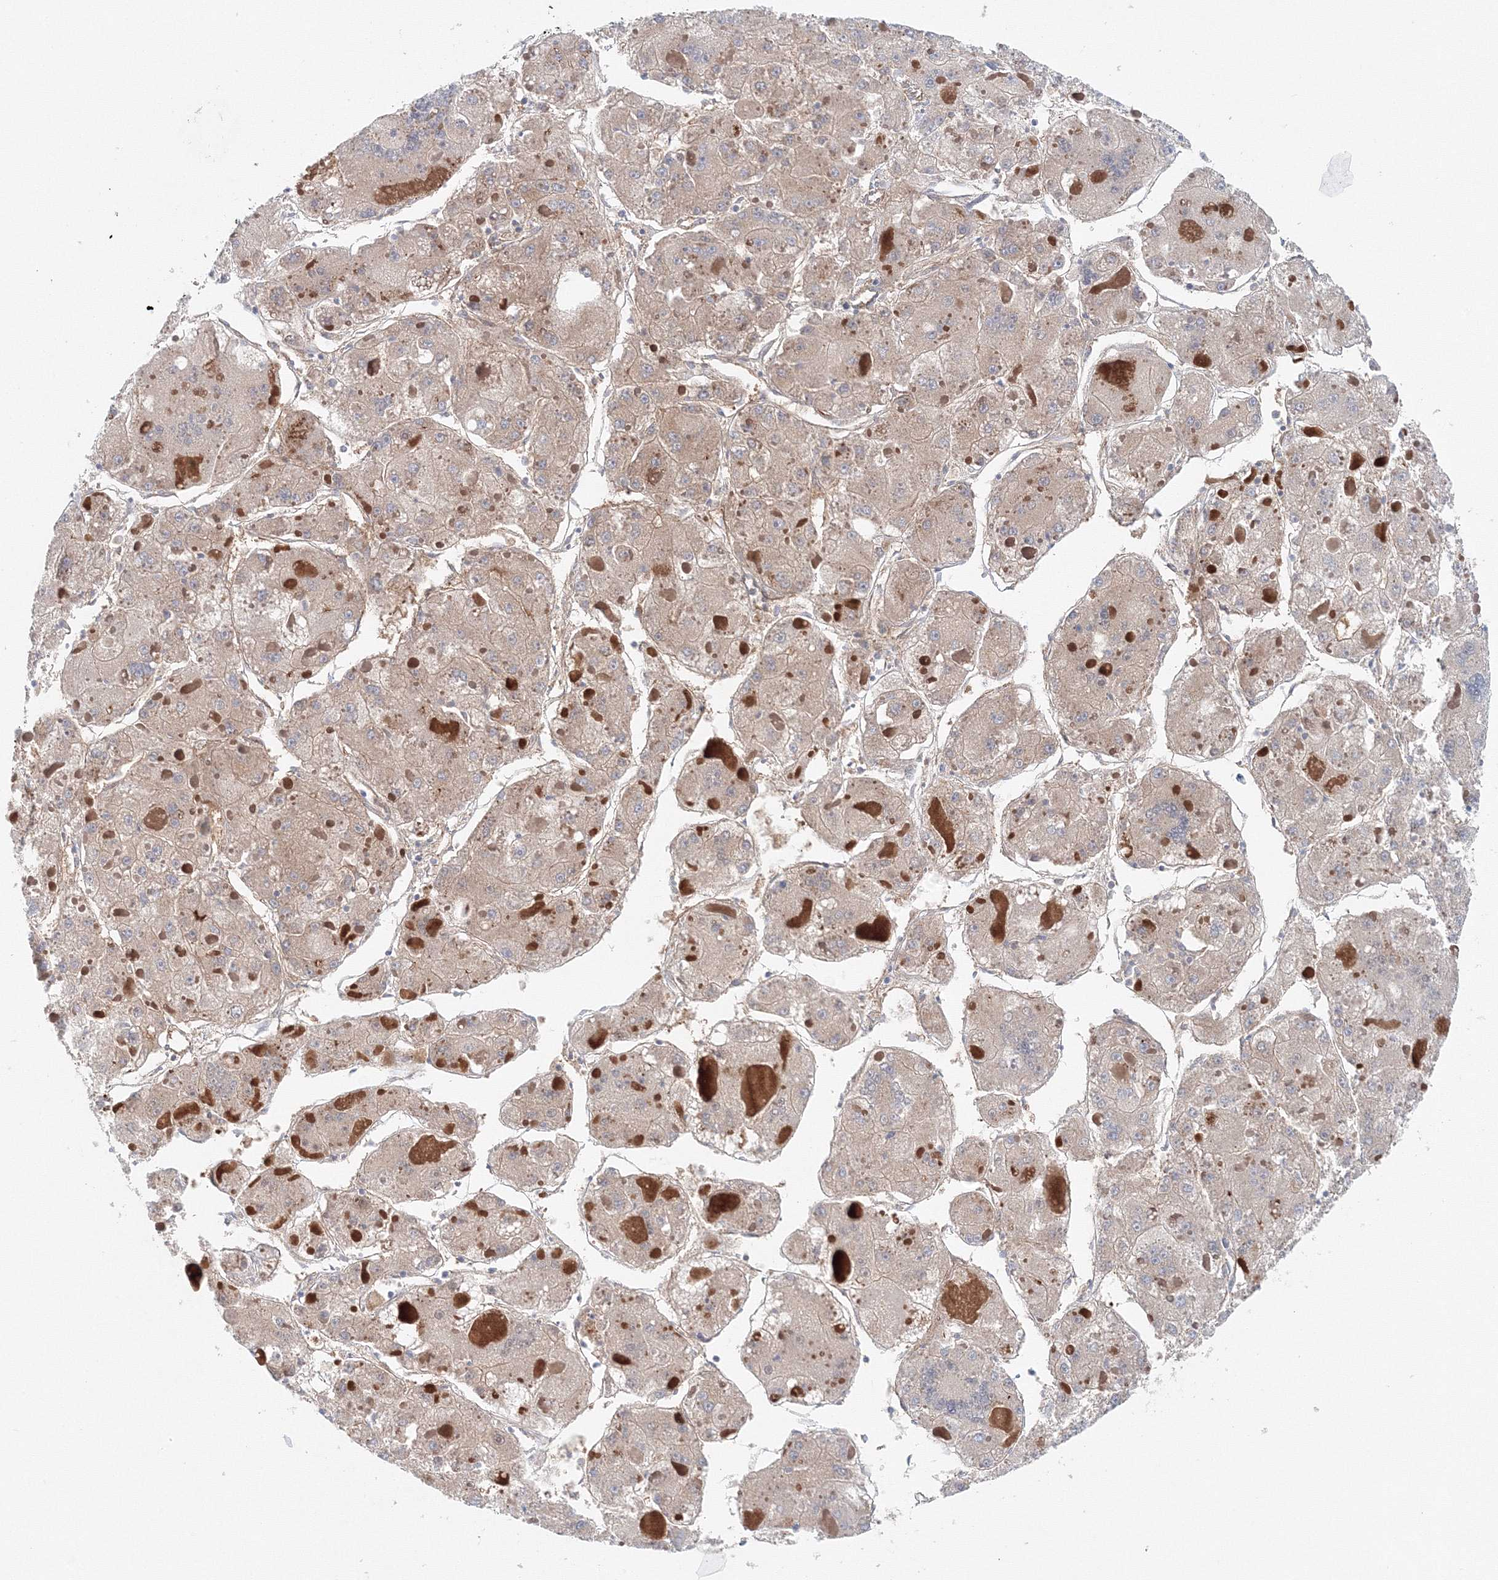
{"staining": {"intensity": "weak", "quantity": ">75%", "location": "cytoplasmic/membranous"}, "tissue": "liver cancer", "cell_type": "Tumor cells", "image_type": "cancer", "snomed": [{"axis": "morphology", "description": "Carcinoma, Hepatocellular, NOS"}, {"axis": "topography", "description": "Liver"}], "caption": "High-magnification brightfield microscopy of hepatocellular carcinoma (liver) stained with DAB (3,3'-diaminobenzidine) (brown) and counterstained with hematoxylin (blue). tumor cells exhibit weak cytoplasmic/membranous staining is appreciated in about>75% of cells. Using DAB (3,3'-diaminobenzidine) (brown) and hematoxylin (blue) stains, captured at high magnification using brightfield microscopy.", "gene": "TPRKB", "patient": {"sex": "female", "age": 73}}